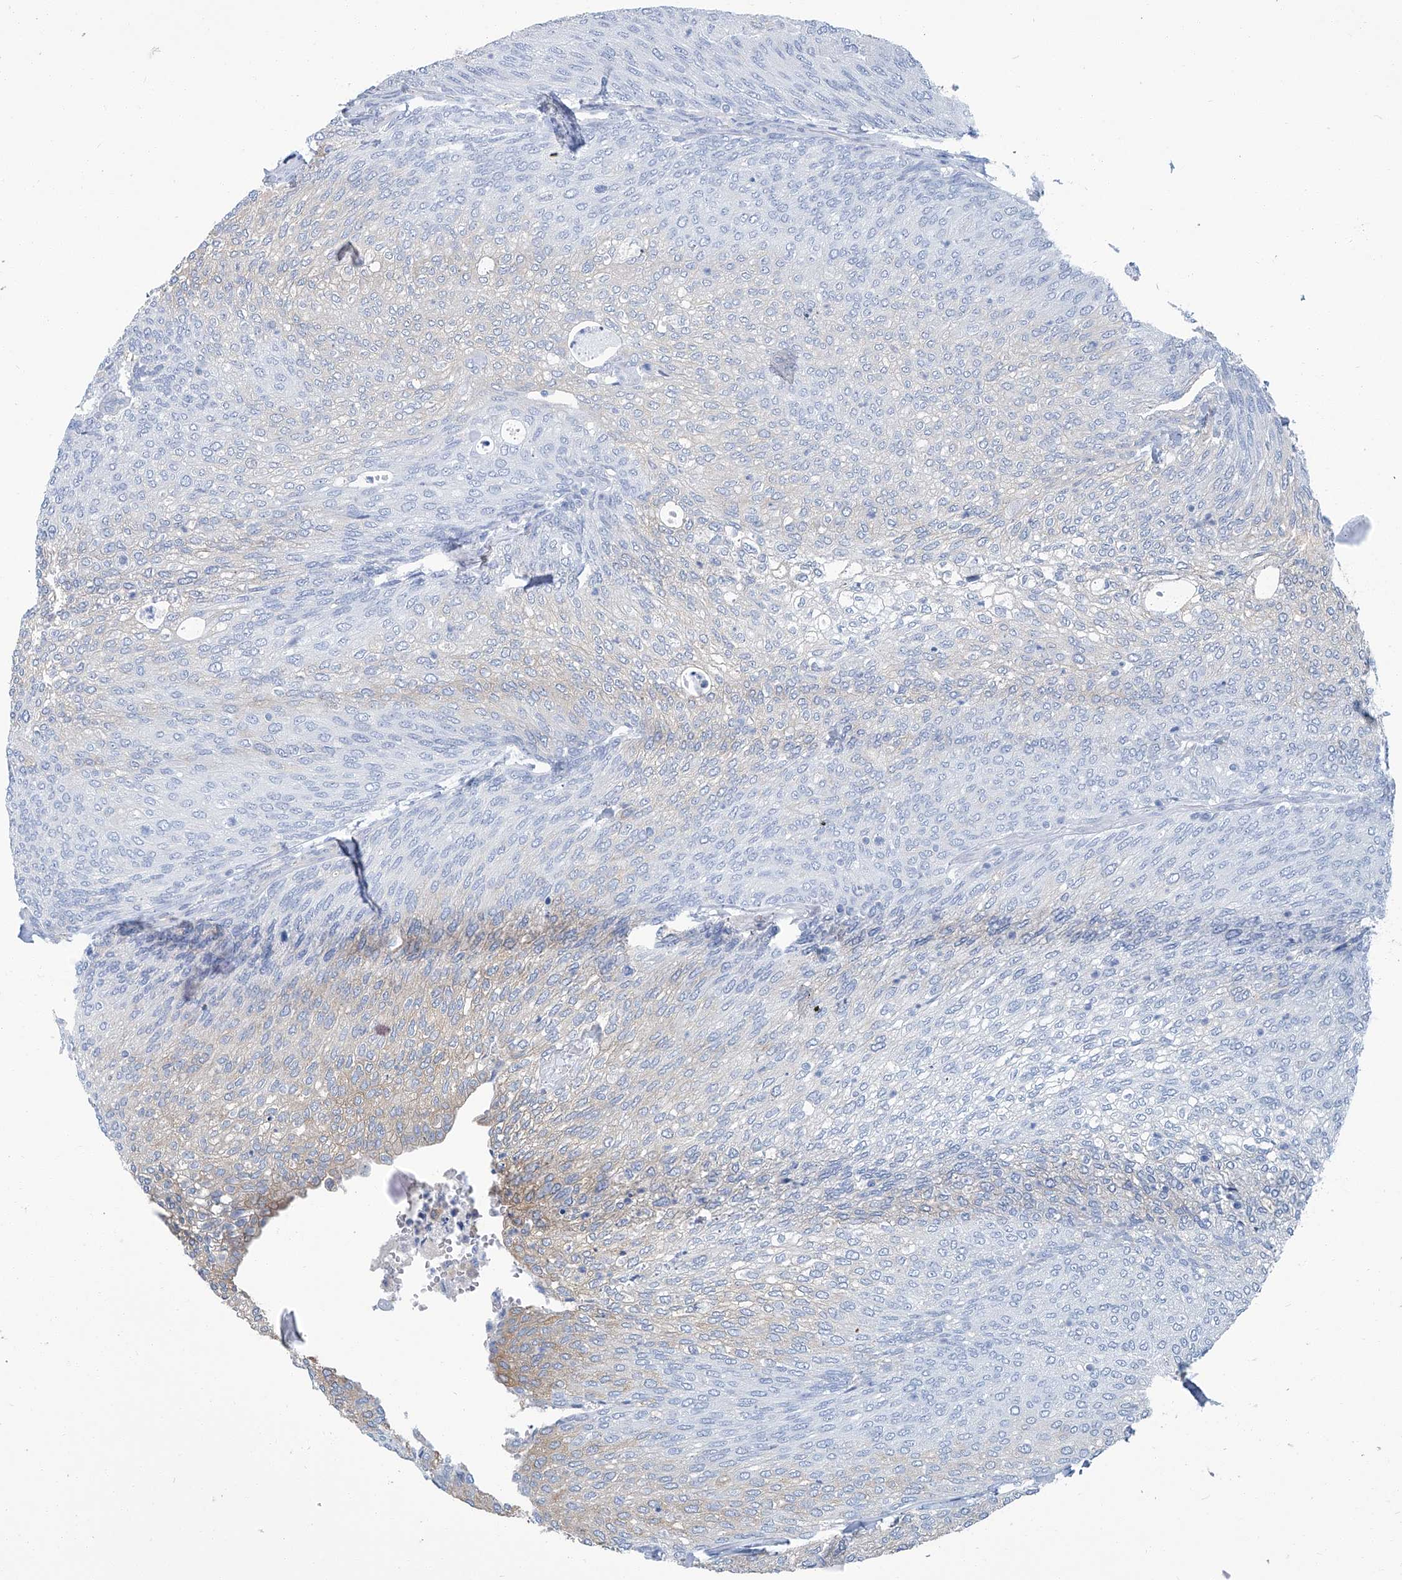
{"staining": {"intensity": "weak", "quantity": "25%-75%", "location": "cytoplasmic/membranous"}, "tissue": "urothelial cancer", "cell_type": "Tumor cells", "image_type": "cancer", "snomed": [{"axis": "morphology", "description": "Urothelial carcinoma, Low grade"}, {"axis": "topography", "description": "Urinary bladder"}], "caption": "This is a photomicrograph of immunohistochemistry (IHC) staining of urothelial cancer, which shows weak expression in the cytoplasmic/membranous of tumor cells.", "gene": "PFKL", "patient": {"sex": "female", "age": 79}}